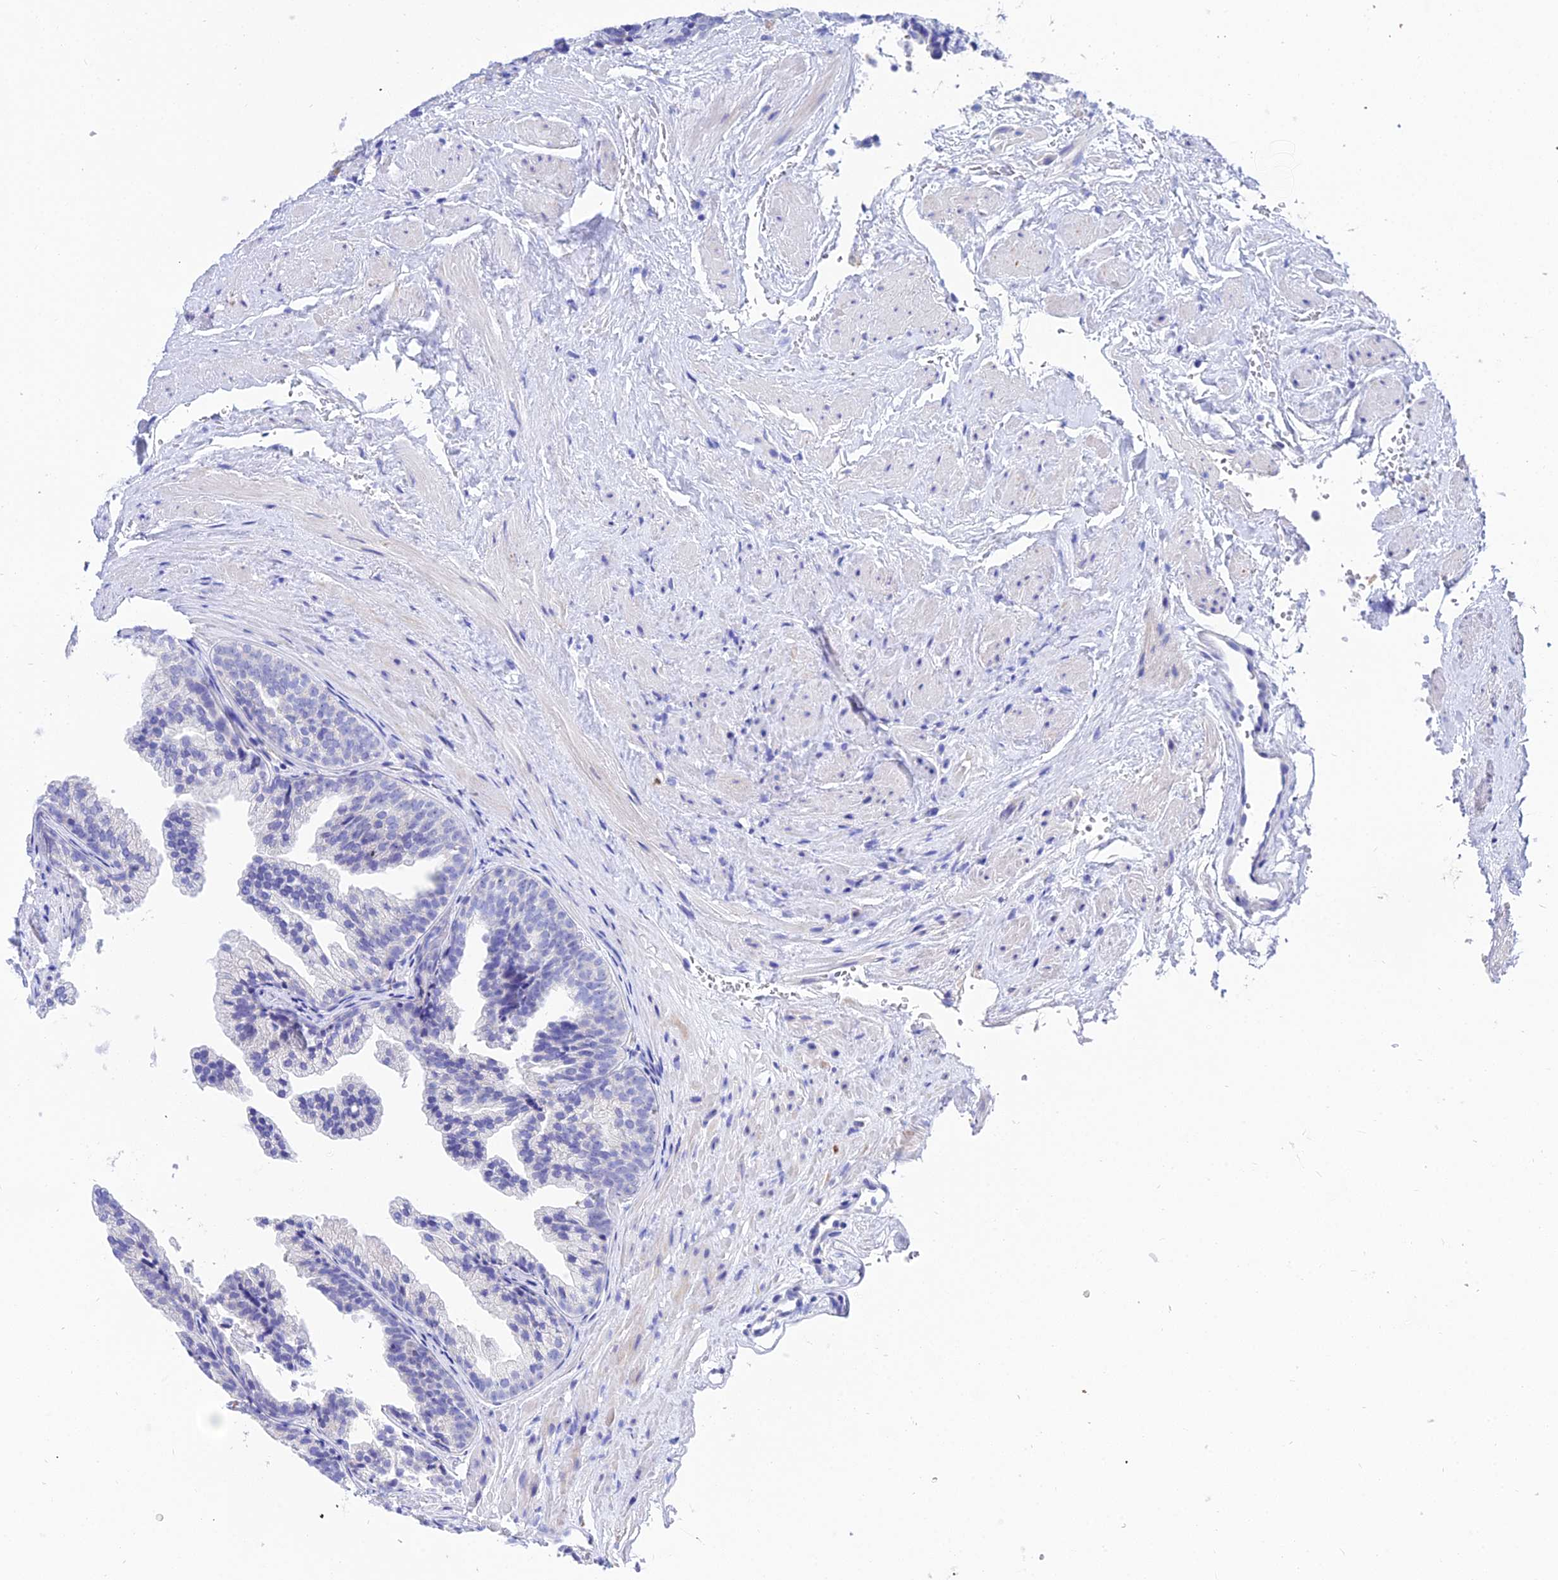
{"staining": {"intensity": "negative", "quantity": "none", "location": "none"}, "tissue": "prostate", "cell_type": "Glandular cells", "image_type": "normal", "snomed": [{"axis": "morphology", "description": "Normal tissue, NOS"}, {"axis": "topography", "description": "Prostate"}], "caption": "IHC of benign human prostate exhibits no staining in glandular cells.", "gene": "CEP41", "patient": {"sex": "male", "age": 76}}